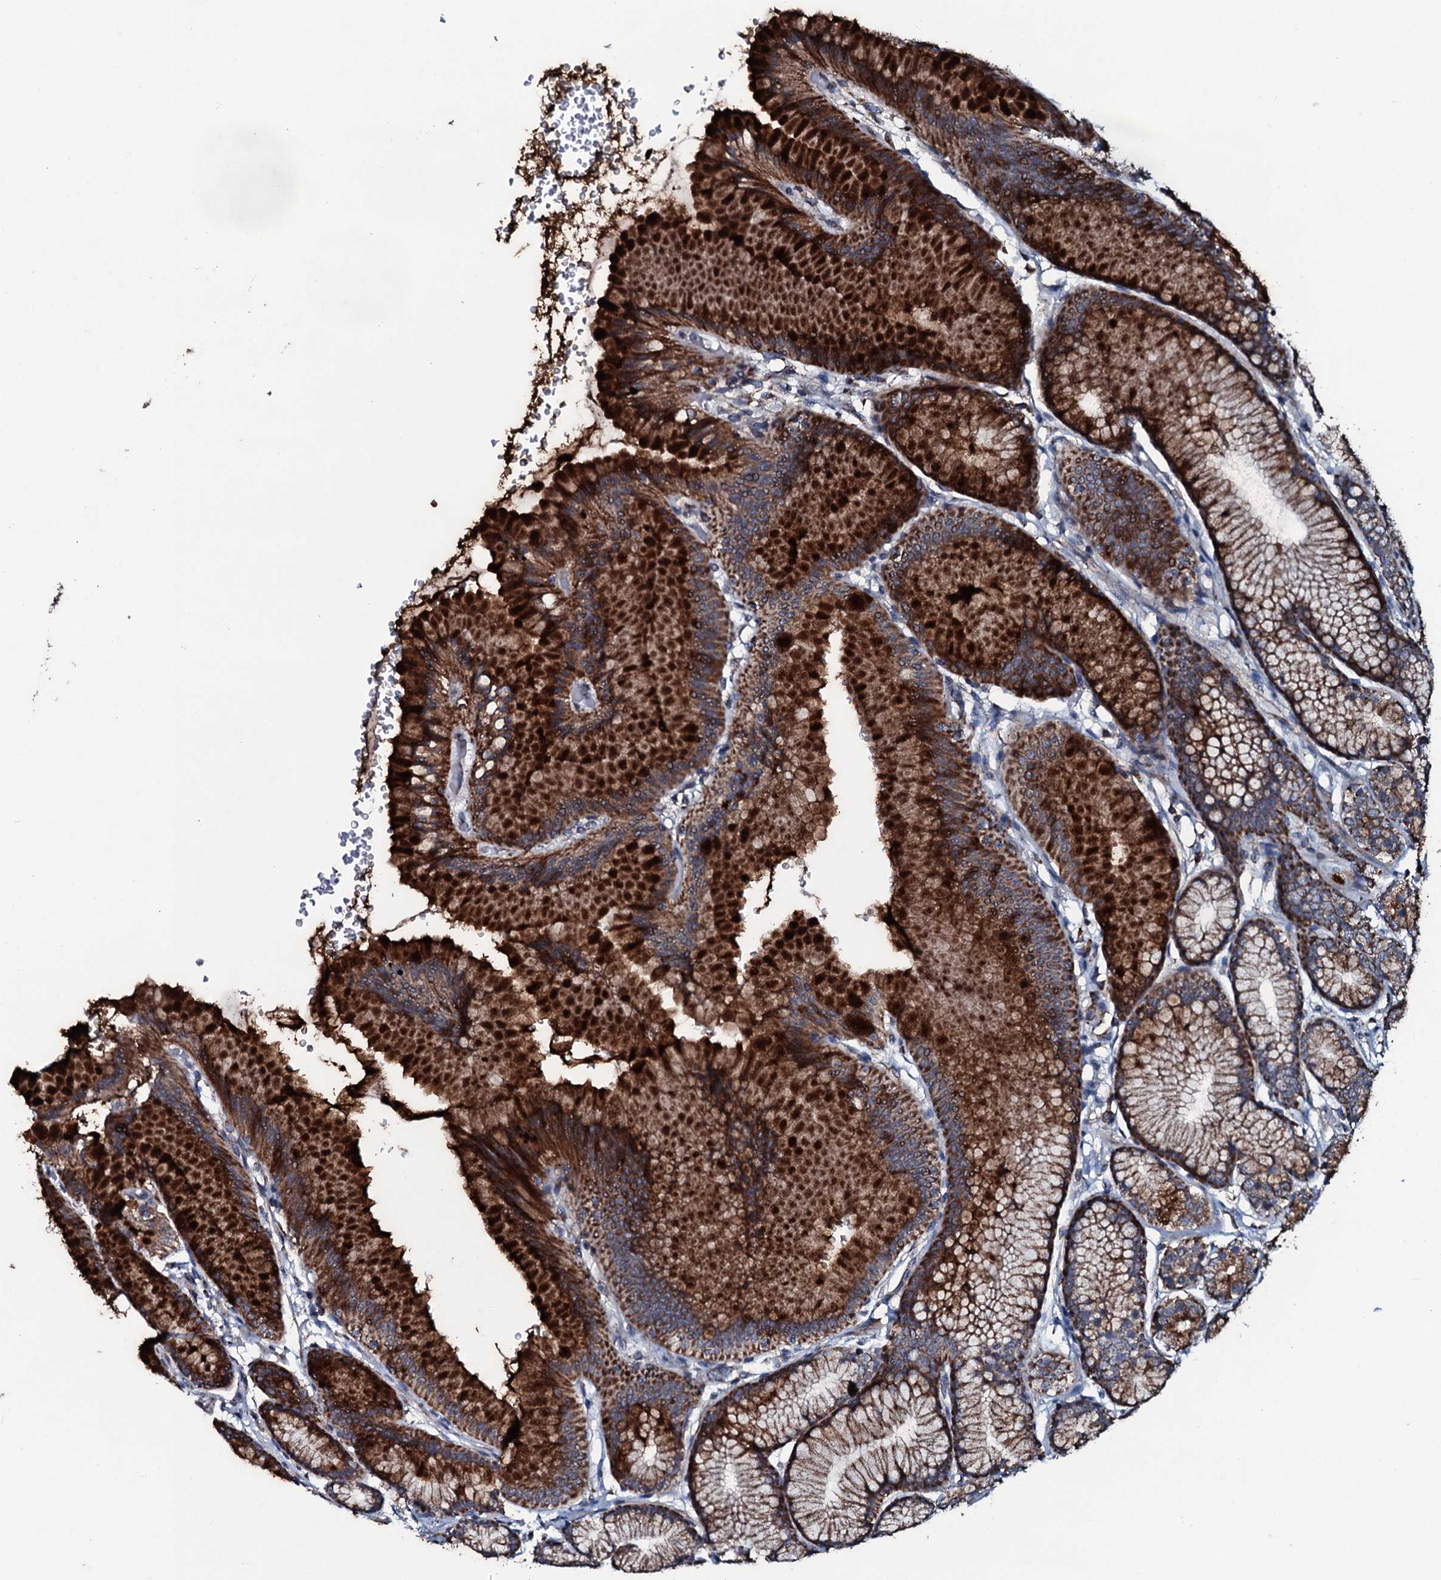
{"staining": {"intensity": "strong", "quantity": ">75%", "location": "cytoplasmic/membranous"}, "tissue": "stomach", "cell_type": "Glandular cells", "image_type": "normal", "snomed": [{"axis": "morphology", "description": "Normal tissue, NOS"}, {"axis": "morphology", "description": "Adenocarcinoma, NOS"}, {"axis": "morphology", "description": "Adenocarcinoma, High grade"}, {"axis": "topography", "description": "Stomach, upper"}, {"axis": "topography", "description": "Stomach"}], "caption": "Immunohistochemical staining of normal stomach displays strong cytoplasmic/membranous protein expression in approximately >75% of glandular cells. (DAB (3,3'-diaminobenzidine) IHC, brown staining for protein, blue staining for nuclei).", "gene": "DYNC2I2", "patient": {"sex": "female", "age": 65}}